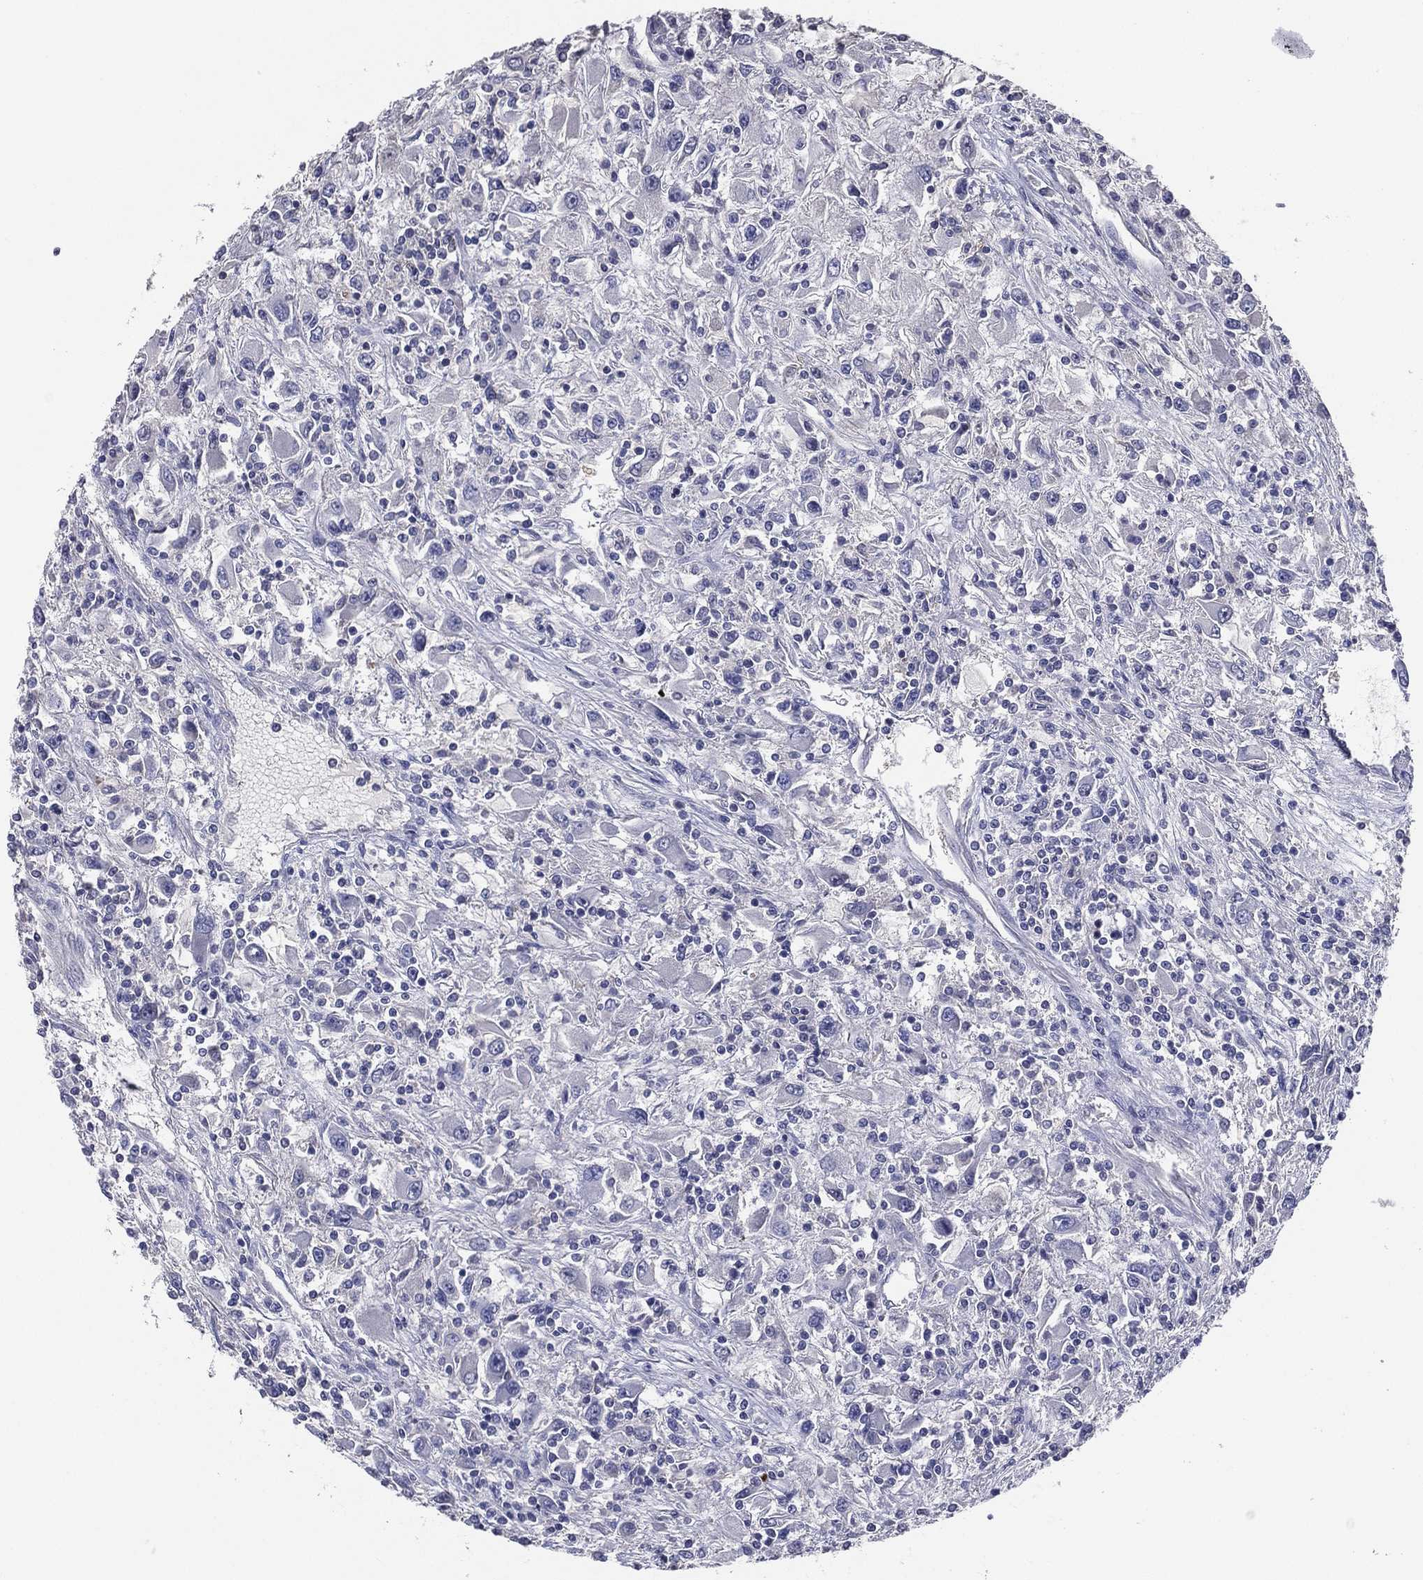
{"staining": {"intensity": "negative", "quantity": "none", "location": "none"}, "tissue": "renal cancer", "cell_type": "Tumor cells", "image_type": "cancer", "snomed": [{"axis": "morphology", "description": "Adenocarcinoma, NOS"}, {"axis": "topography", "description": "Kidney"}], "caption": "Human adenocarcinoma (renal) stained for a protein using immunohistochemistry shows no staining in tumor cells.", "gene": "TFAP2A", "patient": {"sex": "female", "age": 67}}